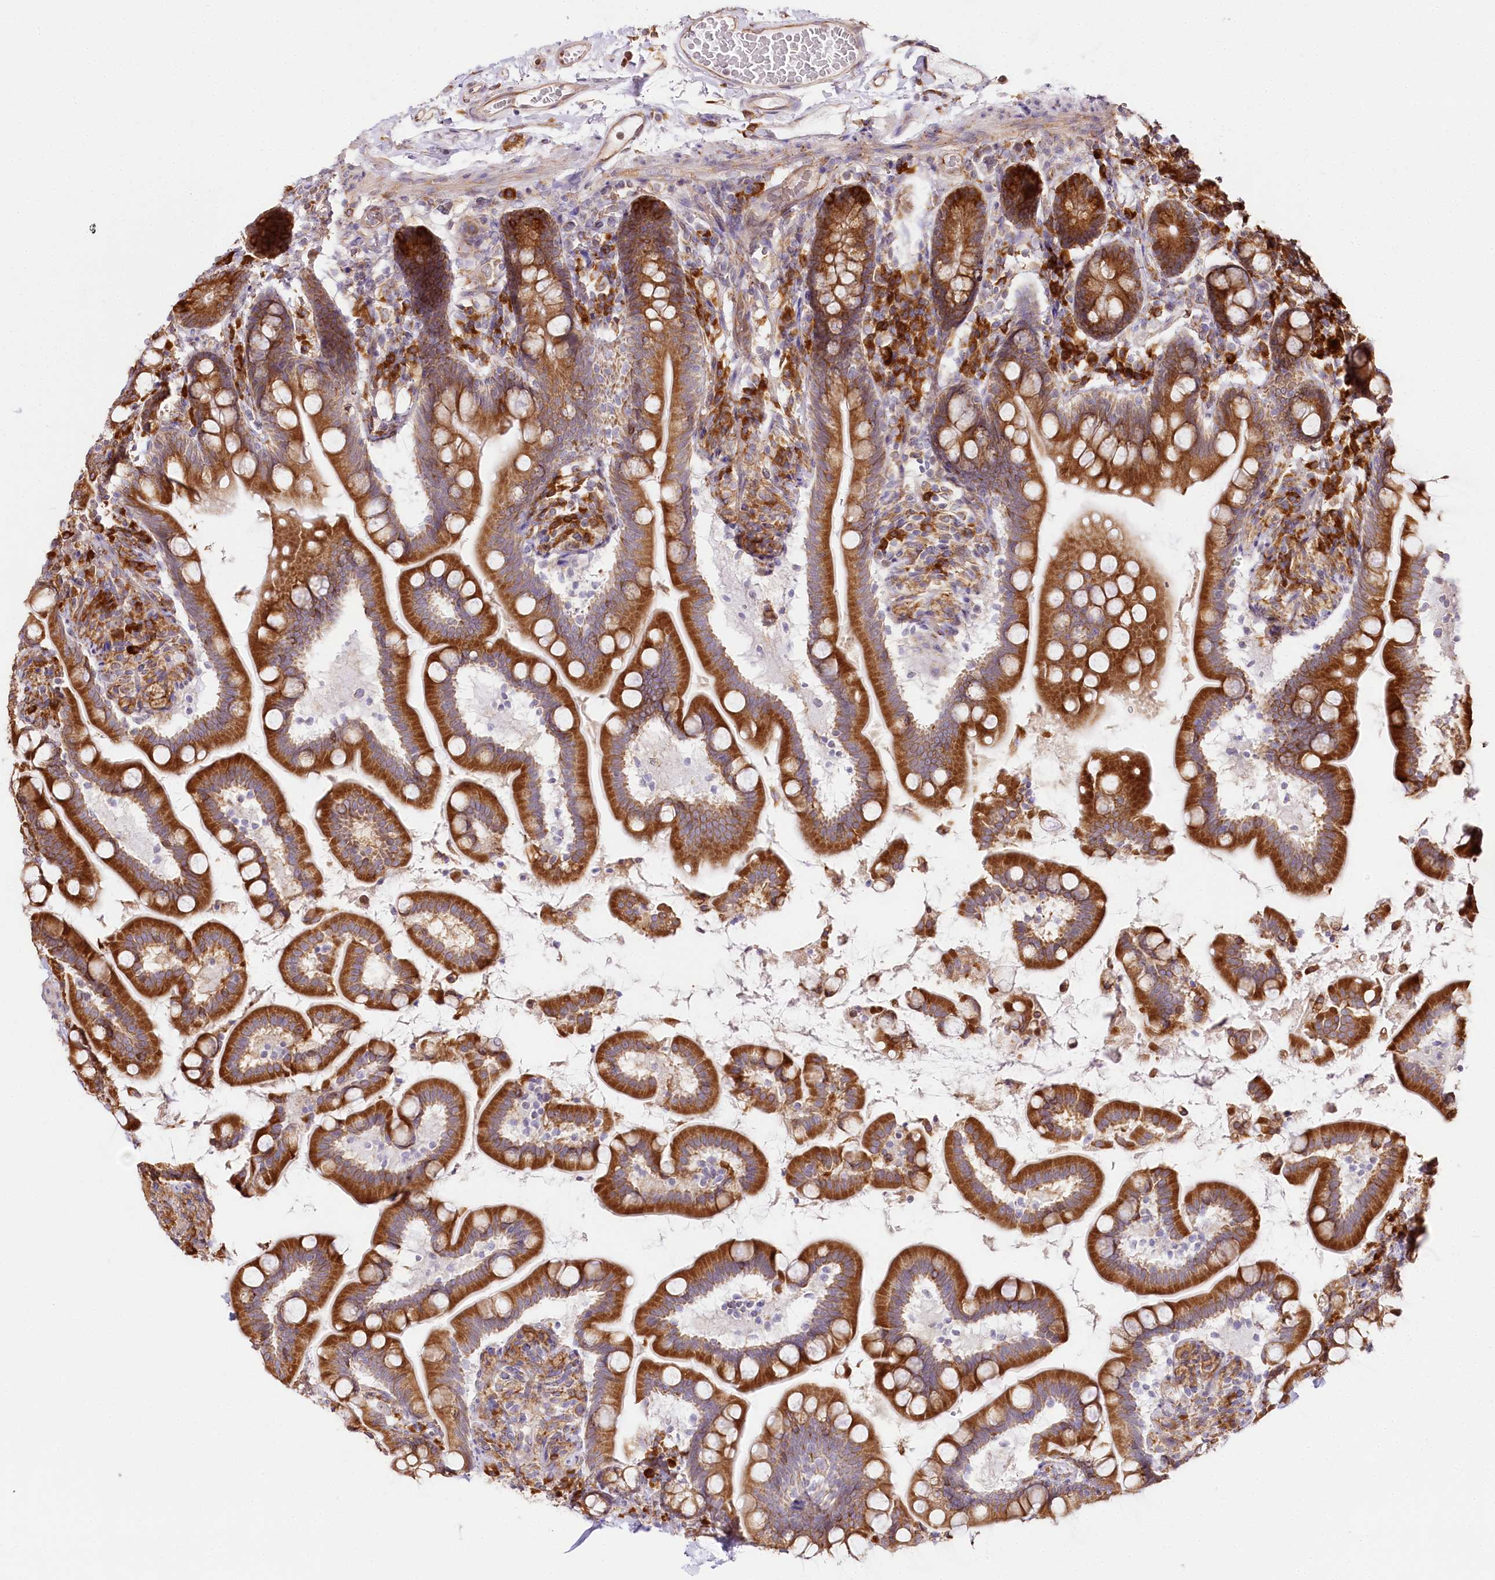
{"staining": {"intensity": "strong", "quantity": ">75%", "location": "cytoplasmic/membranous"}, "tissue": "small intestine", "cell_type": "Glandular cells", "image_type": "normal", "snomed": [{"axis": "morphology", "description": "Normal tissue, NOS"}, {"axis": "topography", "description": "Small intestine"}], "caption": "This image demonstrates immunohistochemistry staining of benign small intestine, with high strong cytoplasmic/membranous positivity in approximately >75% of glandular cells.", "gene": "CNPY2", "patient": {"sex": "female", "age": 64}}